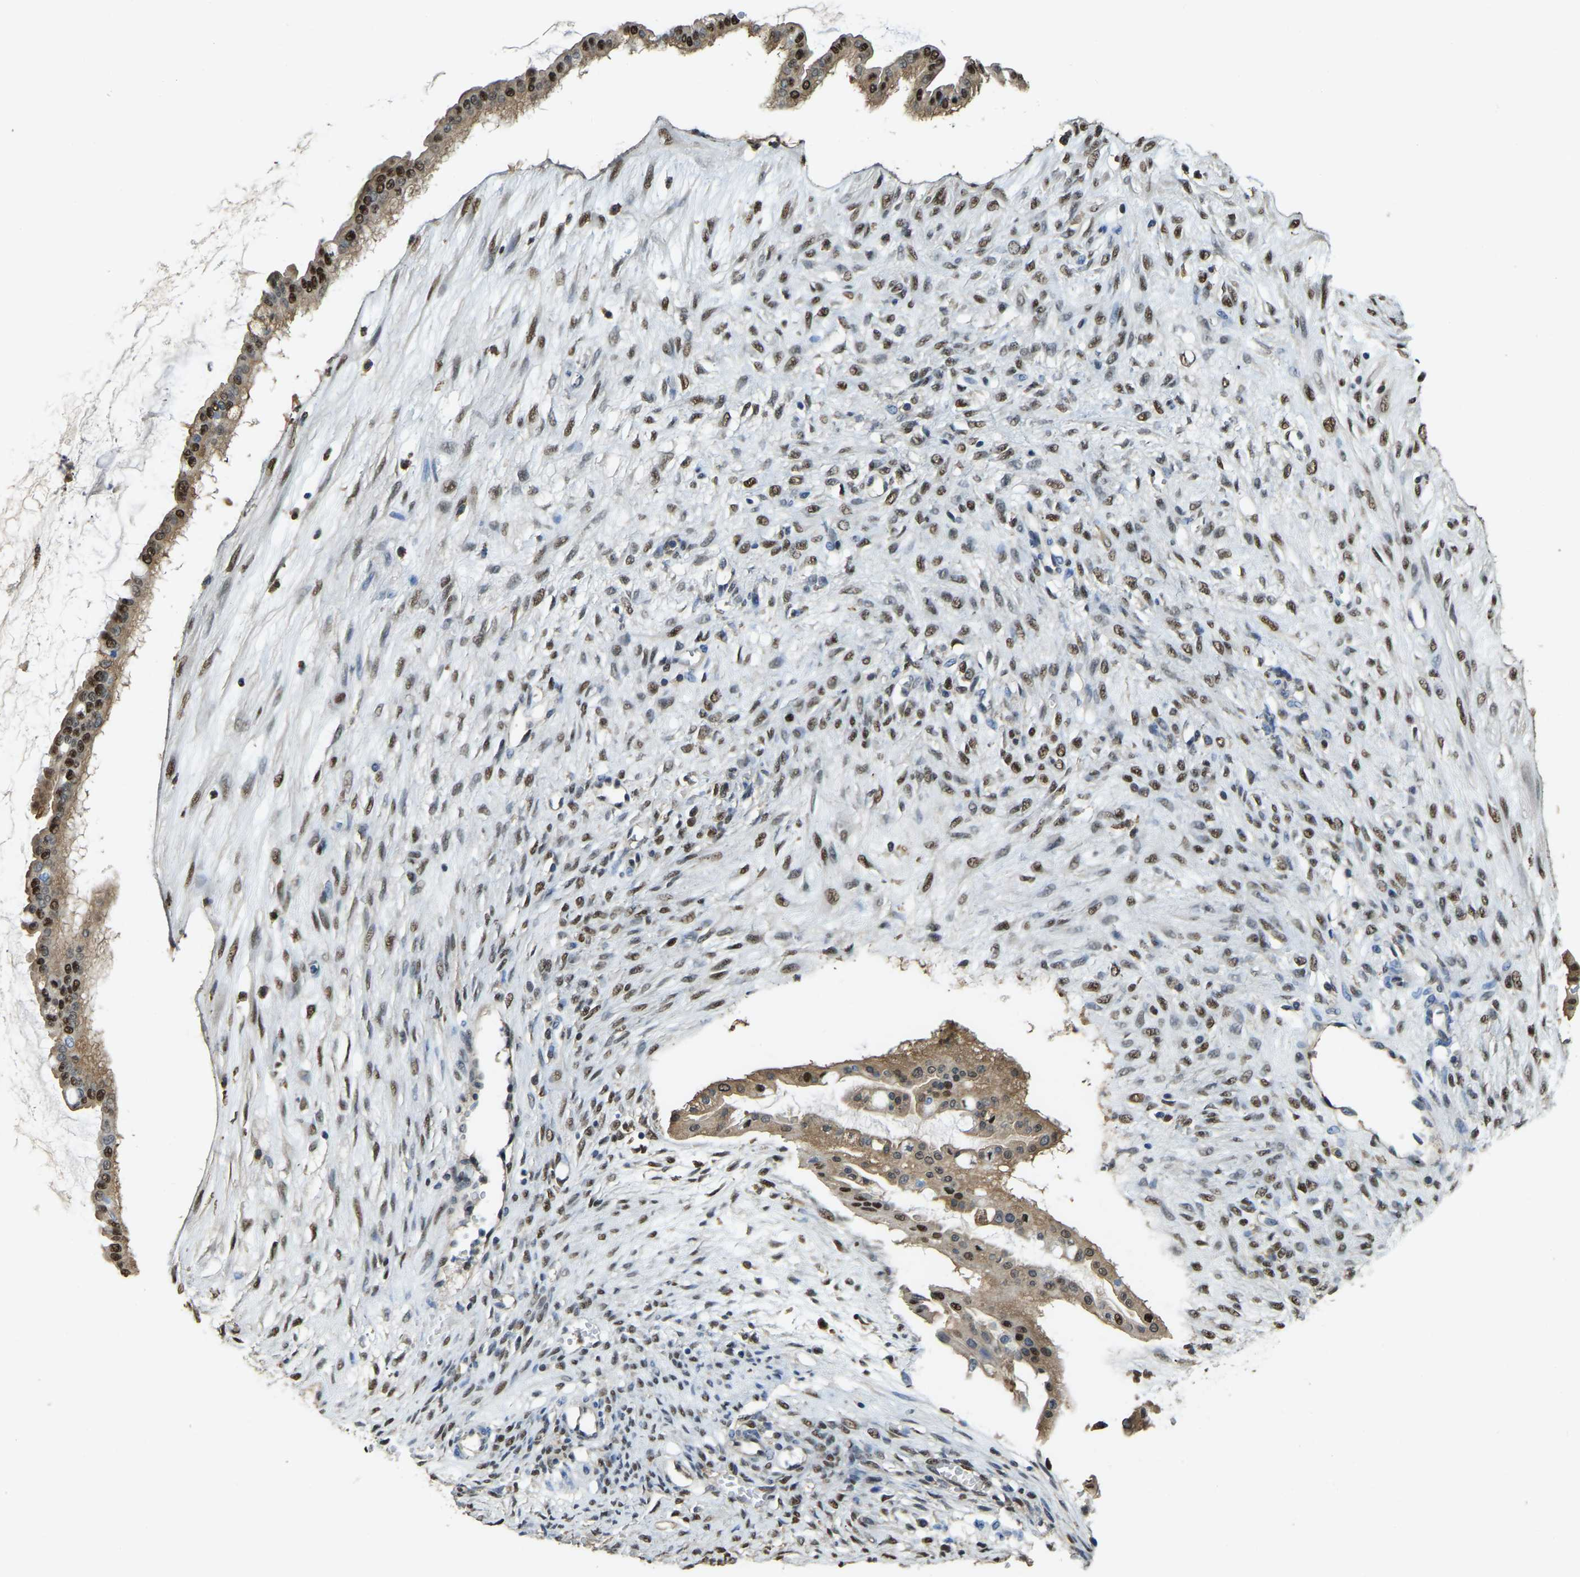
{"staining": {"intensity": "strong", "quantity": ">75%", "location": "cytoplasmic/membranous,nuclear"}, "tissue": "ovarian cancer", "cell_type": "Tumor cells", "image_type": "cancer", "snomed": [{"axis": "morphology", "description": "Cystadenocarcinoma, mucinous, NOS"}, {"axis": "topography", "description": "Ovary"}], "caption": "Strong cytoplasmic/membranous and nuclear expression is seen in approximately >75% of tumor cells in ovarian cancer. (DAB IHC, brown staining for protein, blue staining for nuclei).", "gene": "NANS", "patient": {"sex": "female", "age": 73}}